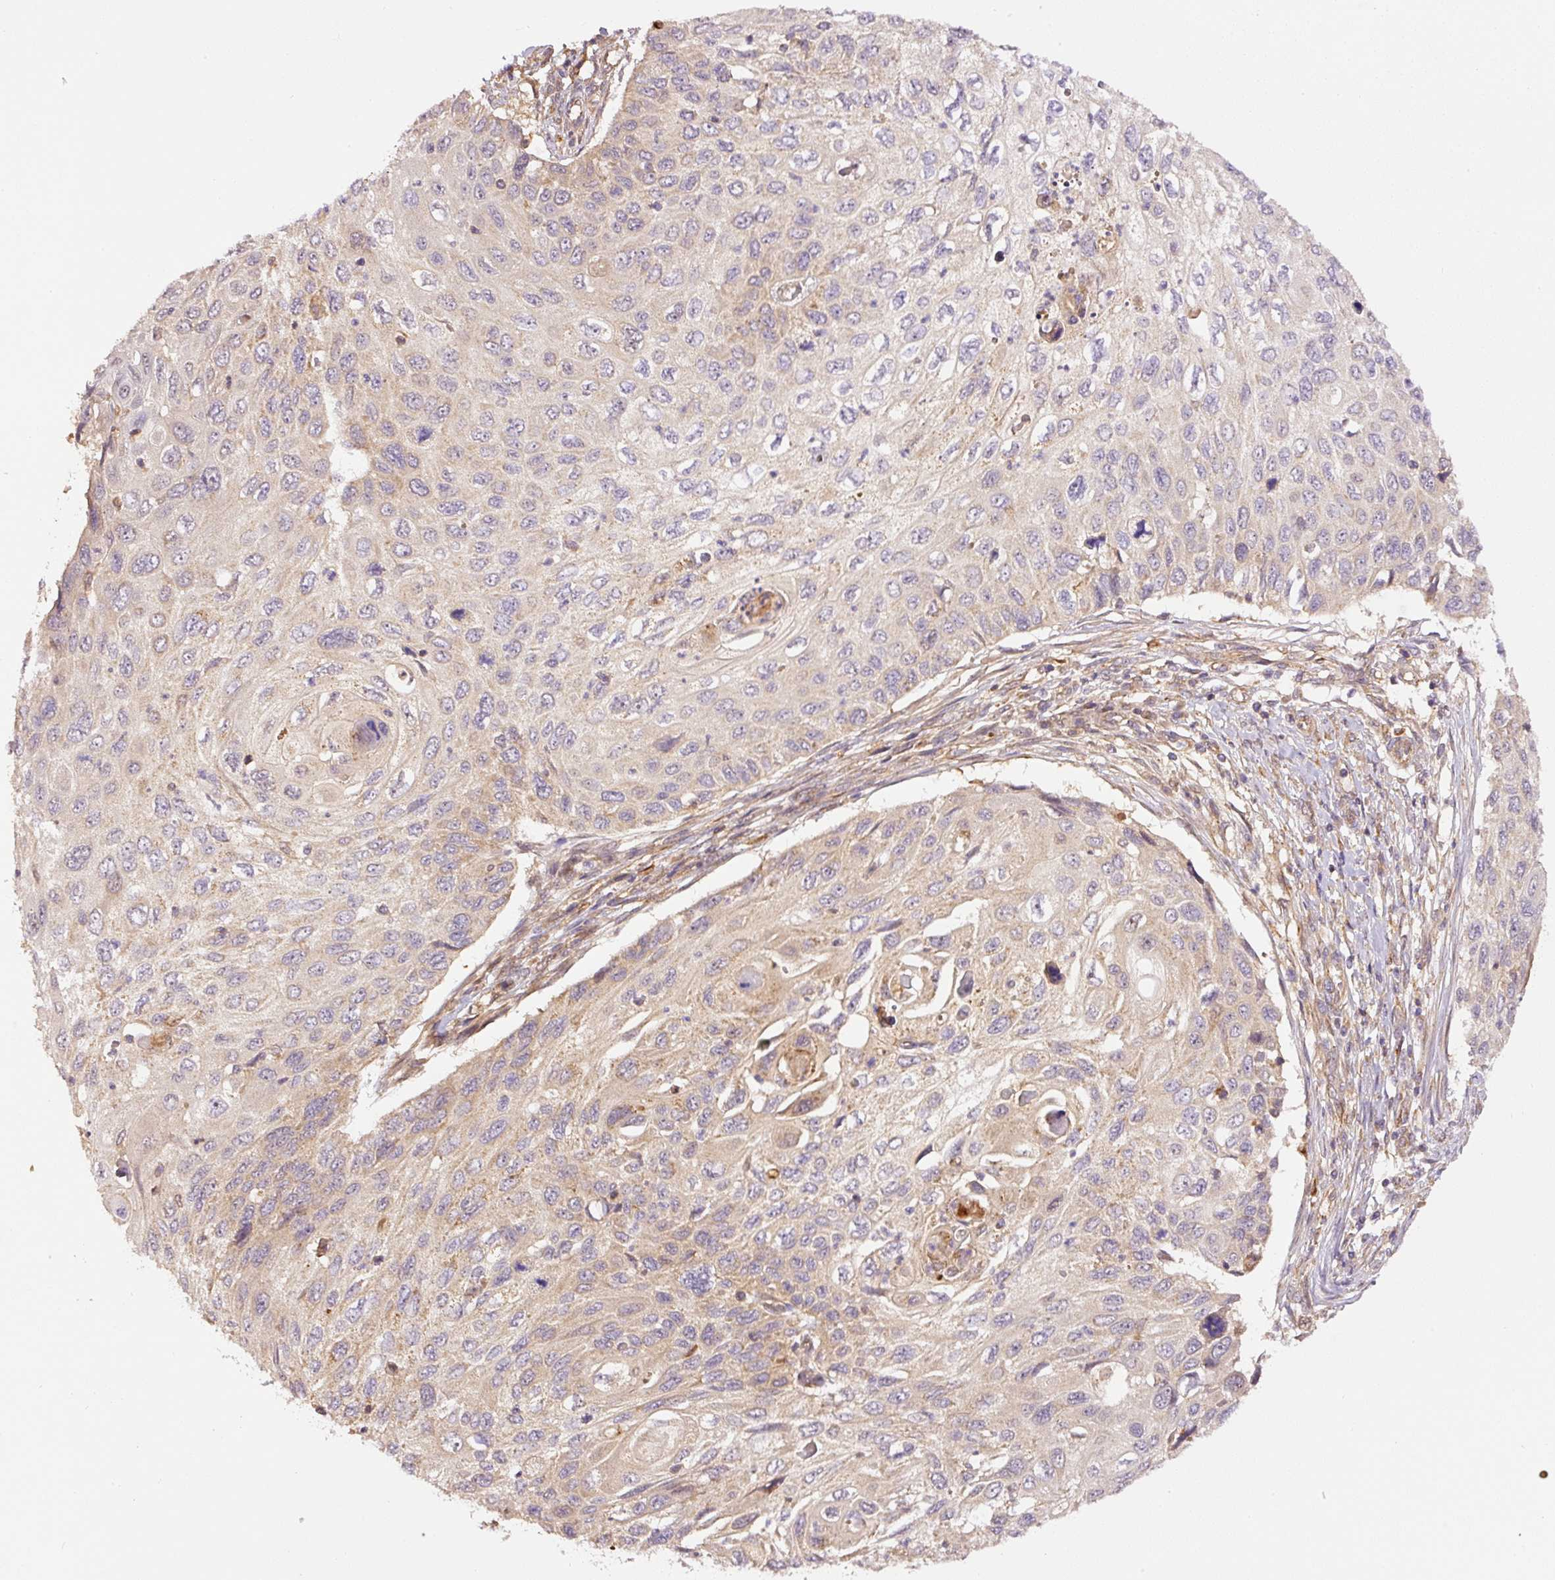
{"staining": {"intensity": "weak", "quantity": "<25%", "location": "cytoplasmic/membranous"}, "tissue": "cervical cancer", "cell_type": "Tumor cells", "image_type": "cancer", "snomed": [{"axis": "morphology", "description": "Squamous cell carcinoma, NOS"}, {"axis": "topography", "description": "Cervix"}], "caption": "A photomicrograph of cervical cancer (squamous cell carcinoma) stained for a protein shows no brown staining in tumor cells. (DAB IHC, high magnification).", "gene": "PCK2", "patient": {"sex": "female", "age": 70}}